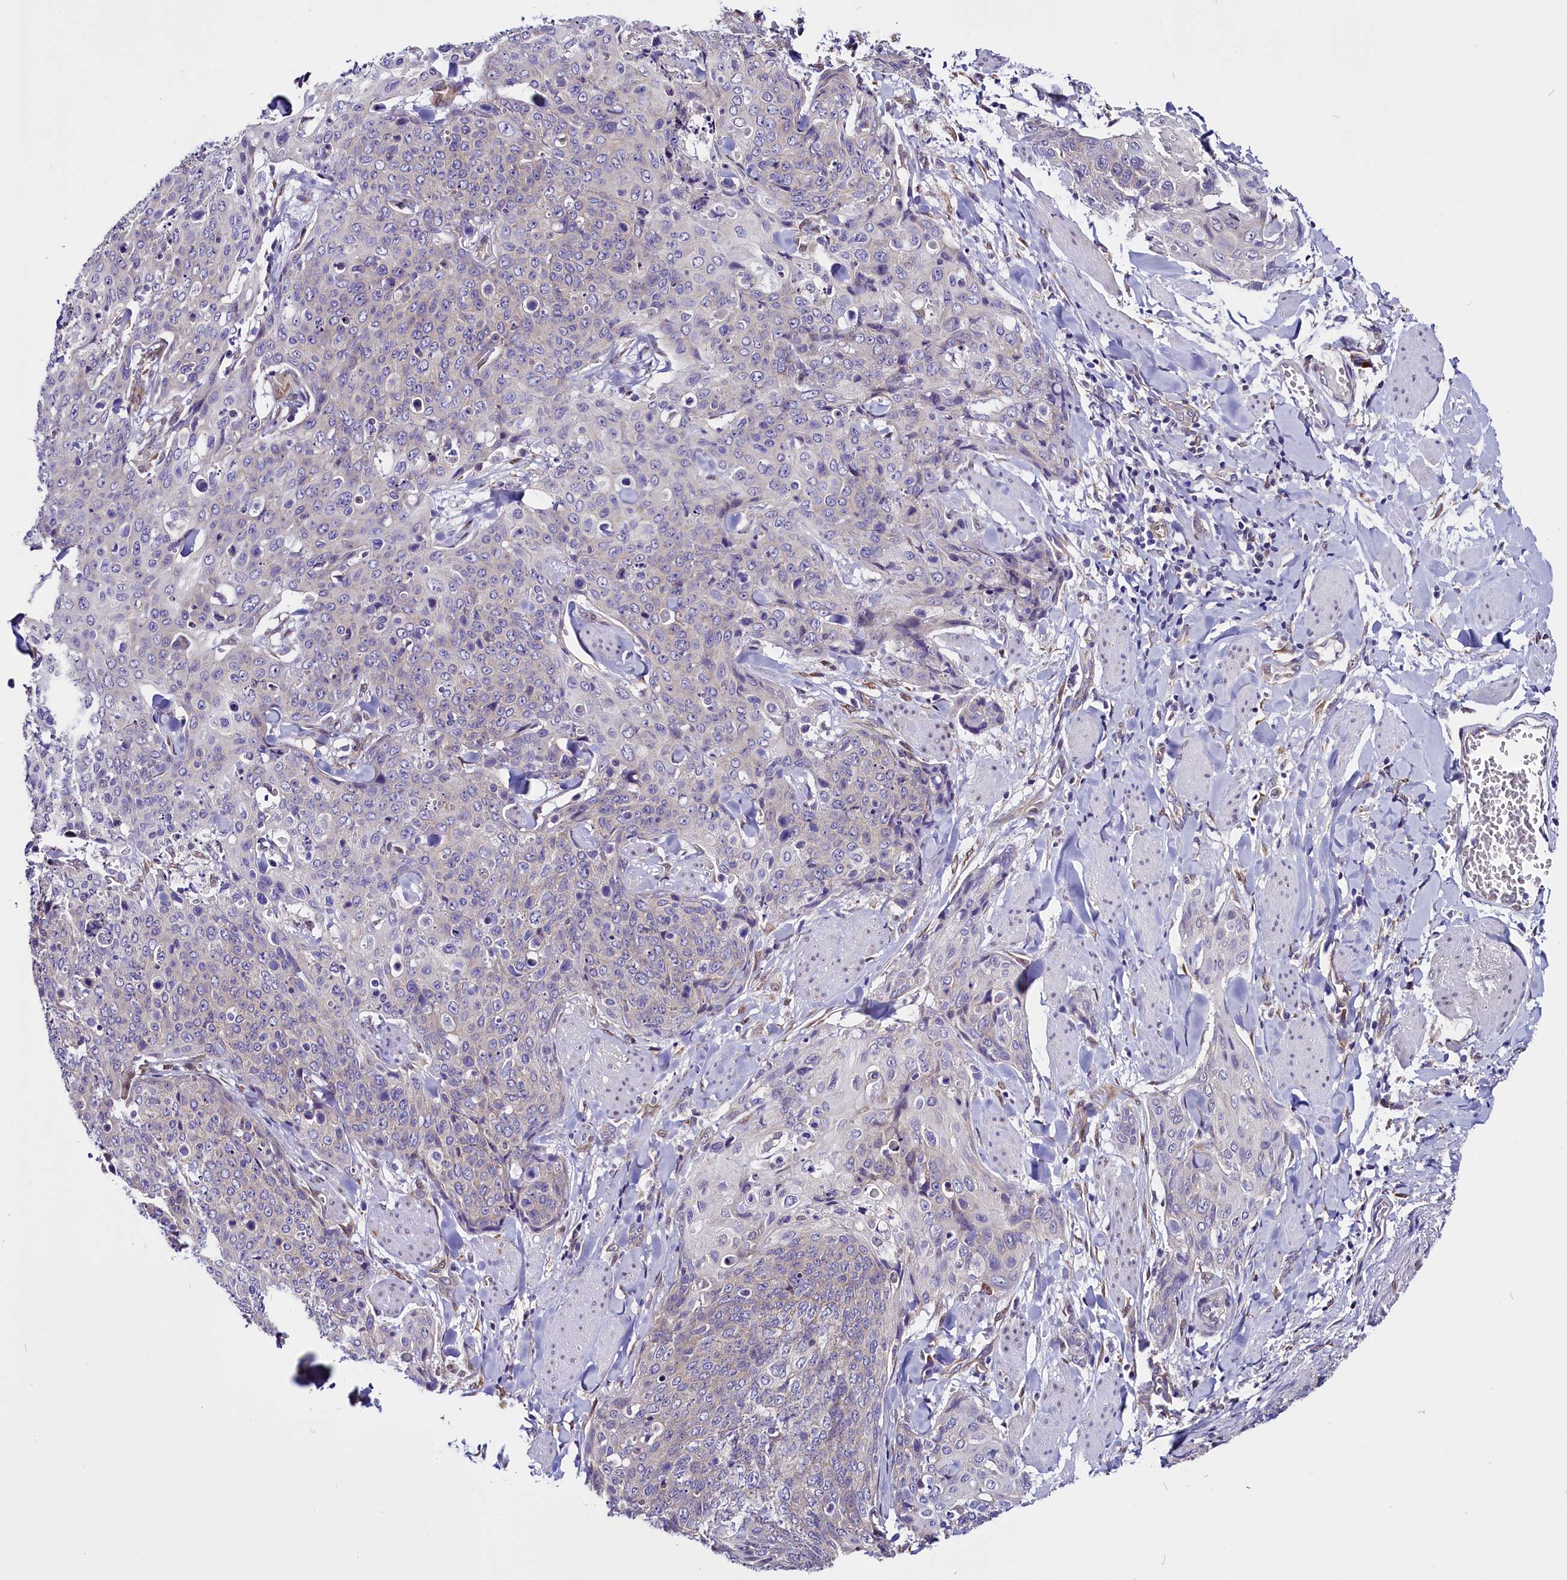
{"staining": {"intensity": "negative", "quantity": "none", "location": "none"}, "tissue": "skin cancer", "cell_type": "Tumor cells", "image_type": "cancer", "snomed": [{"axis": "morphology", "description": "Squamous cell carcinoma, NOS"}, {"axis": "topography", "description": "Skin"}, {"axis": "topography", "description": "Vulva"}], "caption": "Immunohistochemistry (IHC) of human skin cancer shows no staining in tumor cells.", "gene": "UACA", "patient": {"sex": "female", "age": 85}}